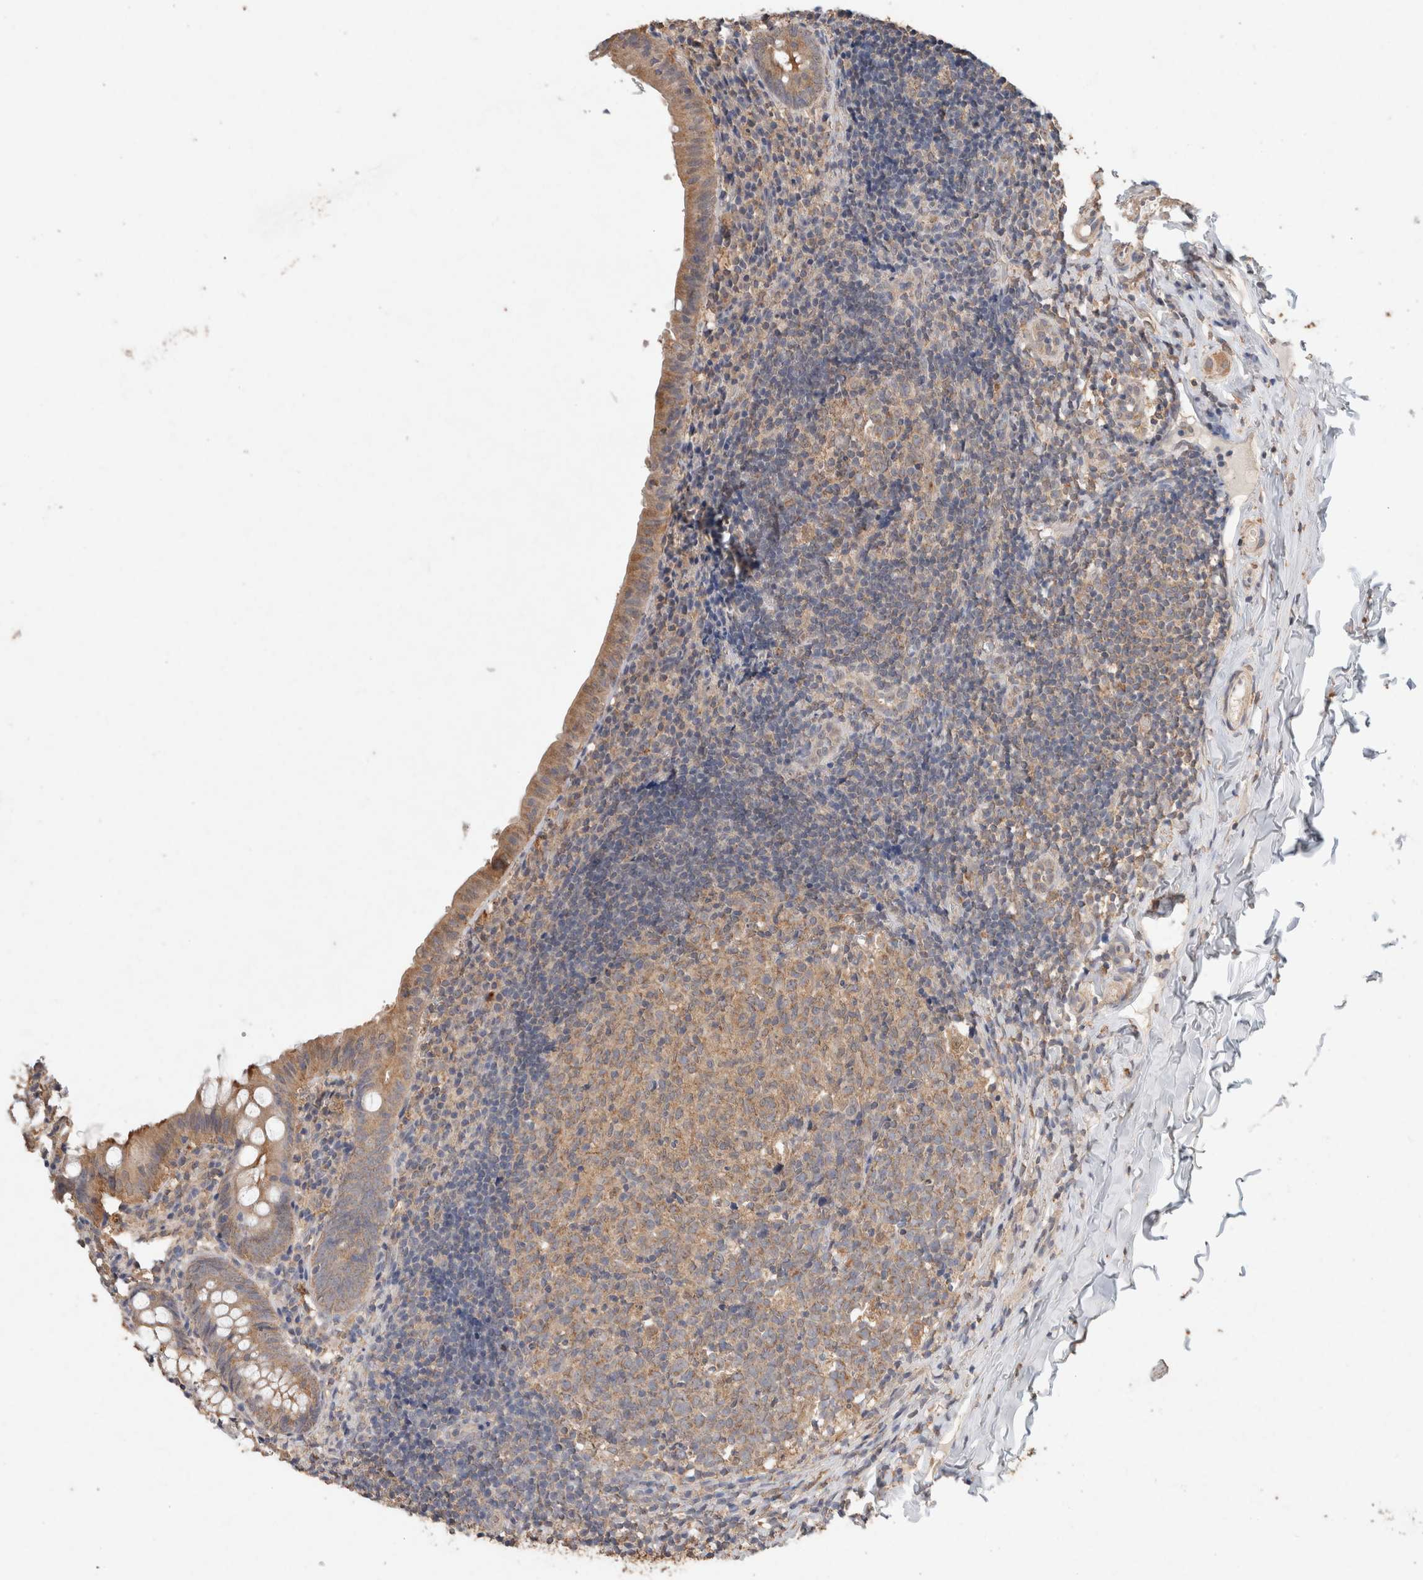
{"staining": {"intensity": "moderate", "quantity": ">75%", "location": "cytoplasmic/membranous"}, "tissue": "appendix", "cell_type": "Glandular cells", "image_type": "normal", "snomed": [{"axis": "morphology", "description": "Normal tissue, NOS"}, {"axis": "topography", "description": "Appendix"}], "caption": "A high-resolution histopathology image shows IHC staining of unremarkable appendix, which shows moderate cytoplasmic/membranous positivity in approximately >75% of glandular cells.", "gene": "RAB14", "patient": {"sex": "male", "age": 8}}